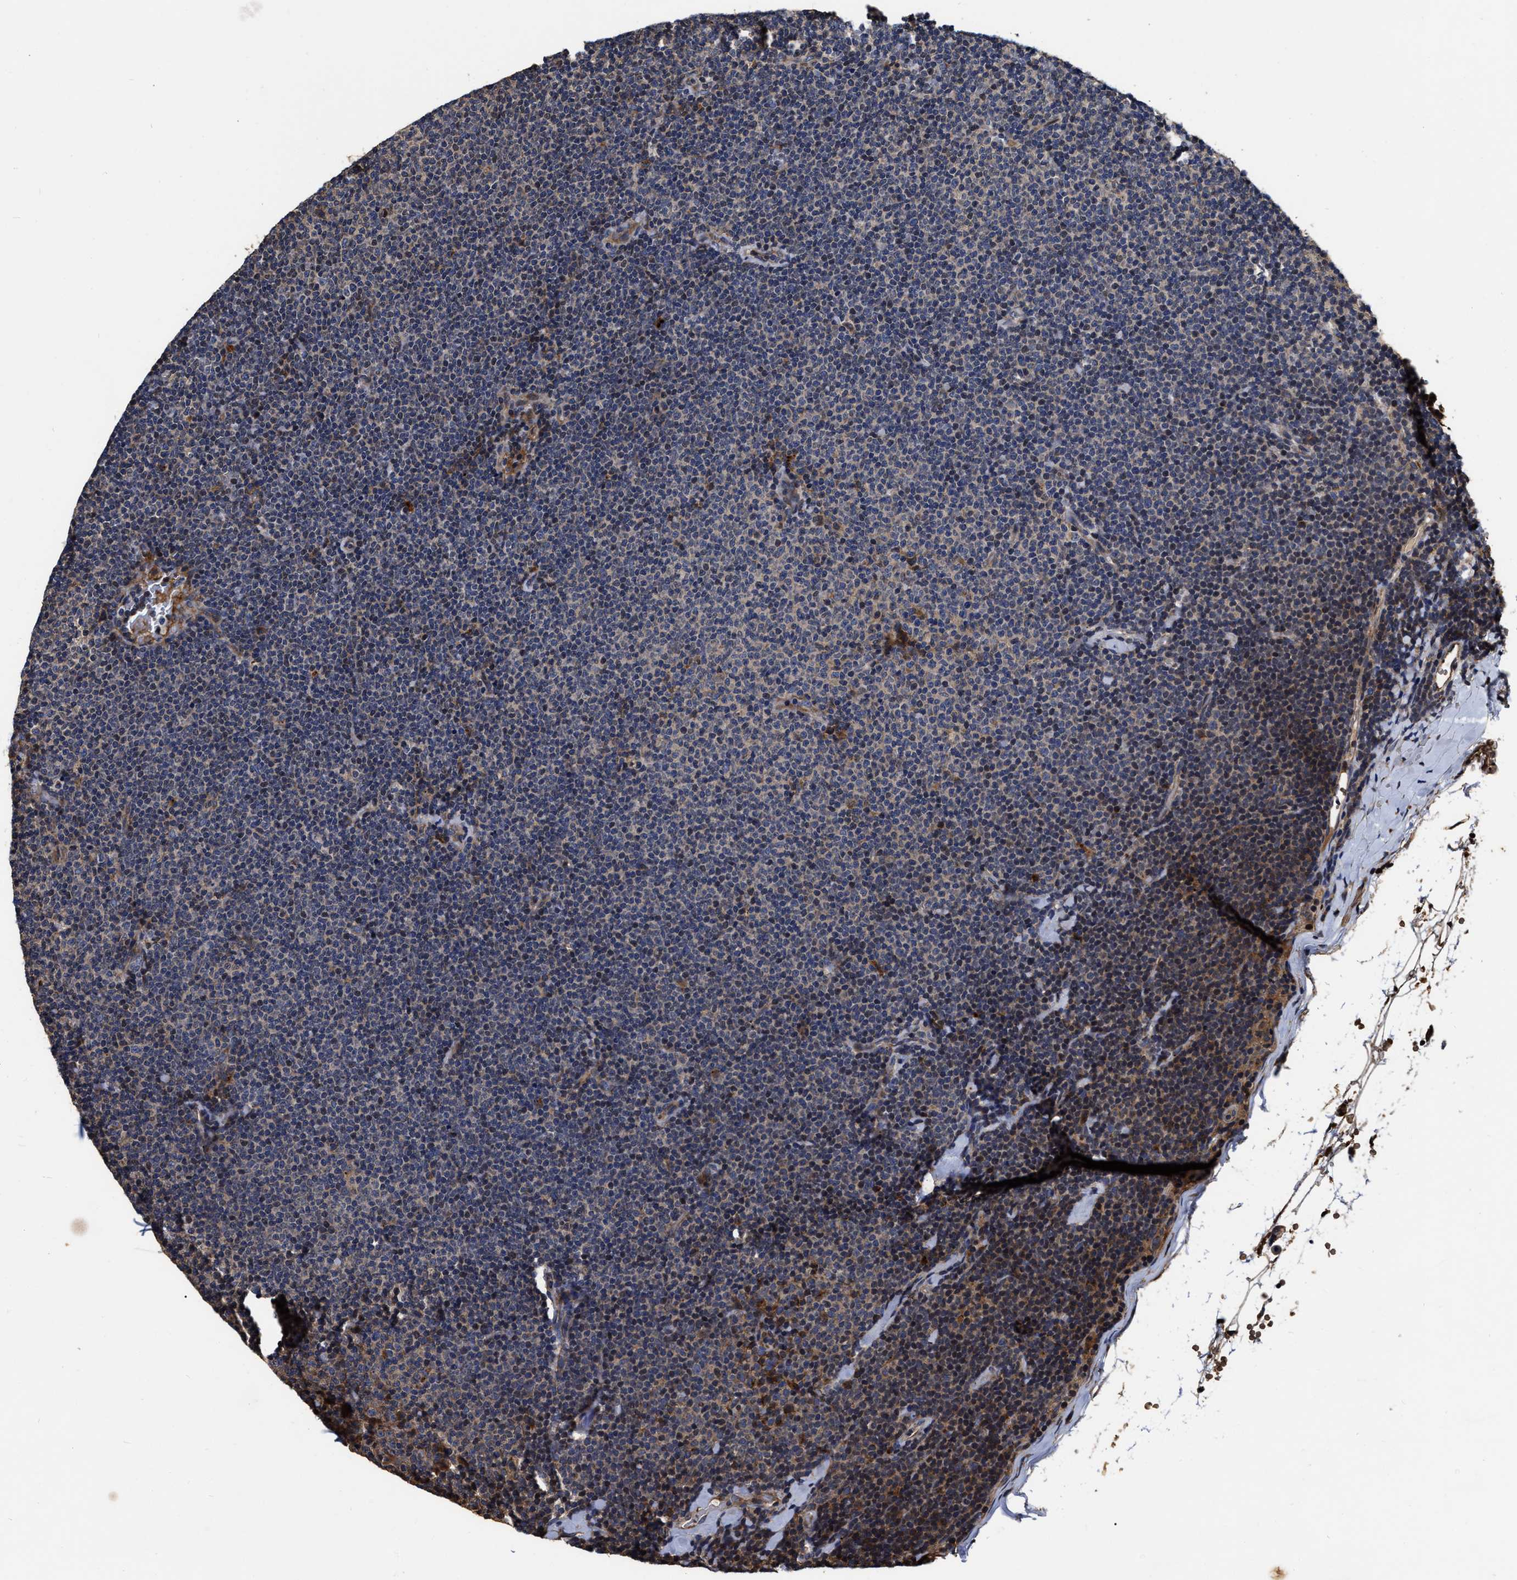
{"staining": {"intensity": "moderate", "quantity": "<25%", "location": "cytoplasmic/membranous"}, "tissue": "lymphoma", "cell_type": "Tumor cells", "image_type": "cancer", "snomed": [{"axis": "morphology", "description": "Malignant lymphoma, non-Hodgkin's type, Low grade"}, {"axis": "topography", "description": "Lymph node"}], "caption": "Immunohistochemical staining of low-grade malignant lymphoma, non-Hodgkin's type displays low levels of moderate cytoplasmic/membranous protein positivity in about <25% of tumor cells.", "gene": "ABCG8", "patient": {"sex": "female", "age": 53}}